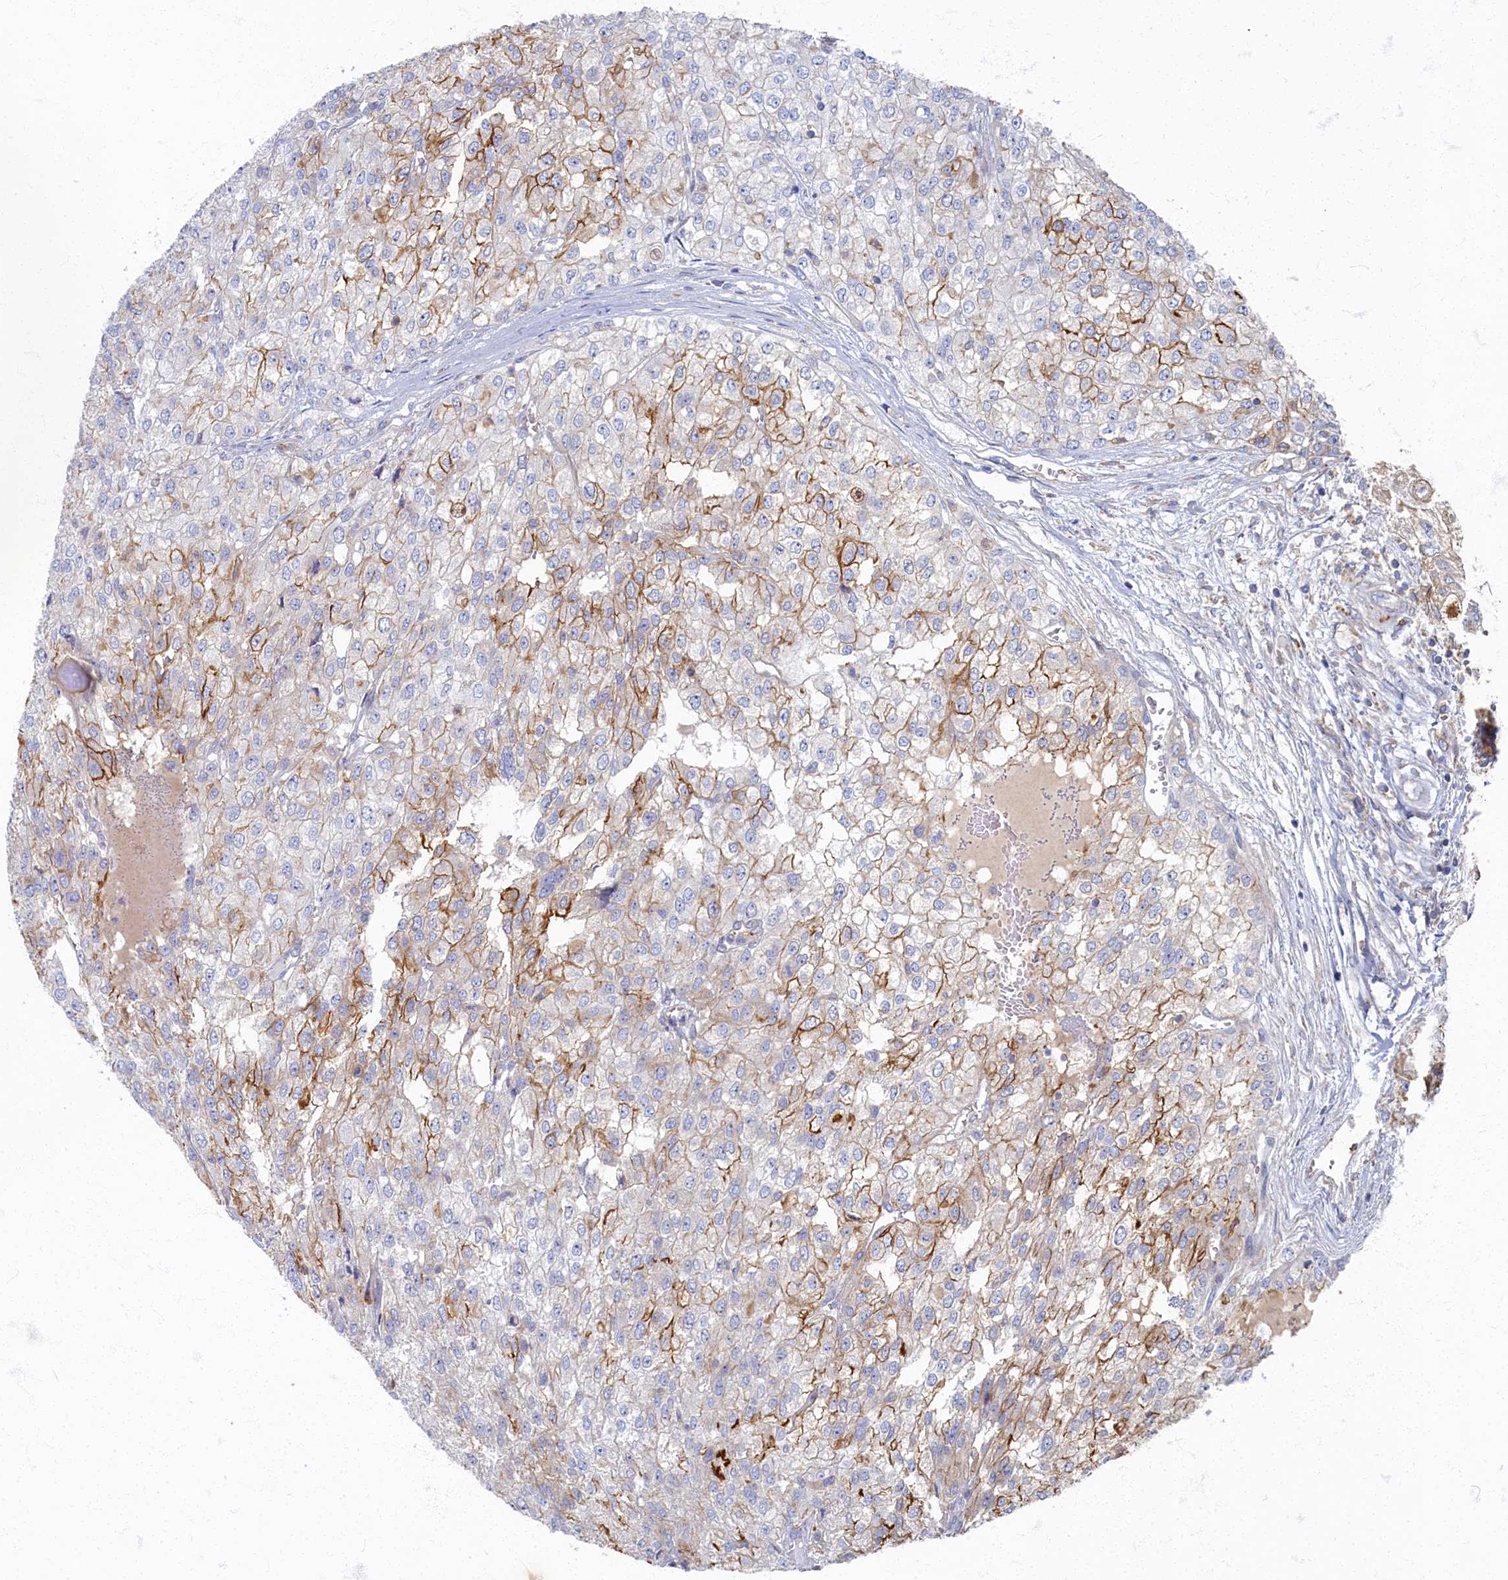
{"staining": {"intensity": "moderate", "quantity": "25%-75%", "location": "cytoplasmic/membranous"}, "tissue": "renal cancer", "cell_type": "Tumor cells", "image_type": "cancer", "snomed": [{"axis": "morphology", "description": "Adenocarcinoma, NOS"}, {"axis": "topography", "description": "Kidney"}], "caption": "Human renal adenocarcinoma stained for a protein (brown) demonstrates moderate cytoplasmic/membranous positive expression in about 25%-75% of tumor cells.", "gene": "PSMG2", "patient": {"sex": "female", "age": 54}}